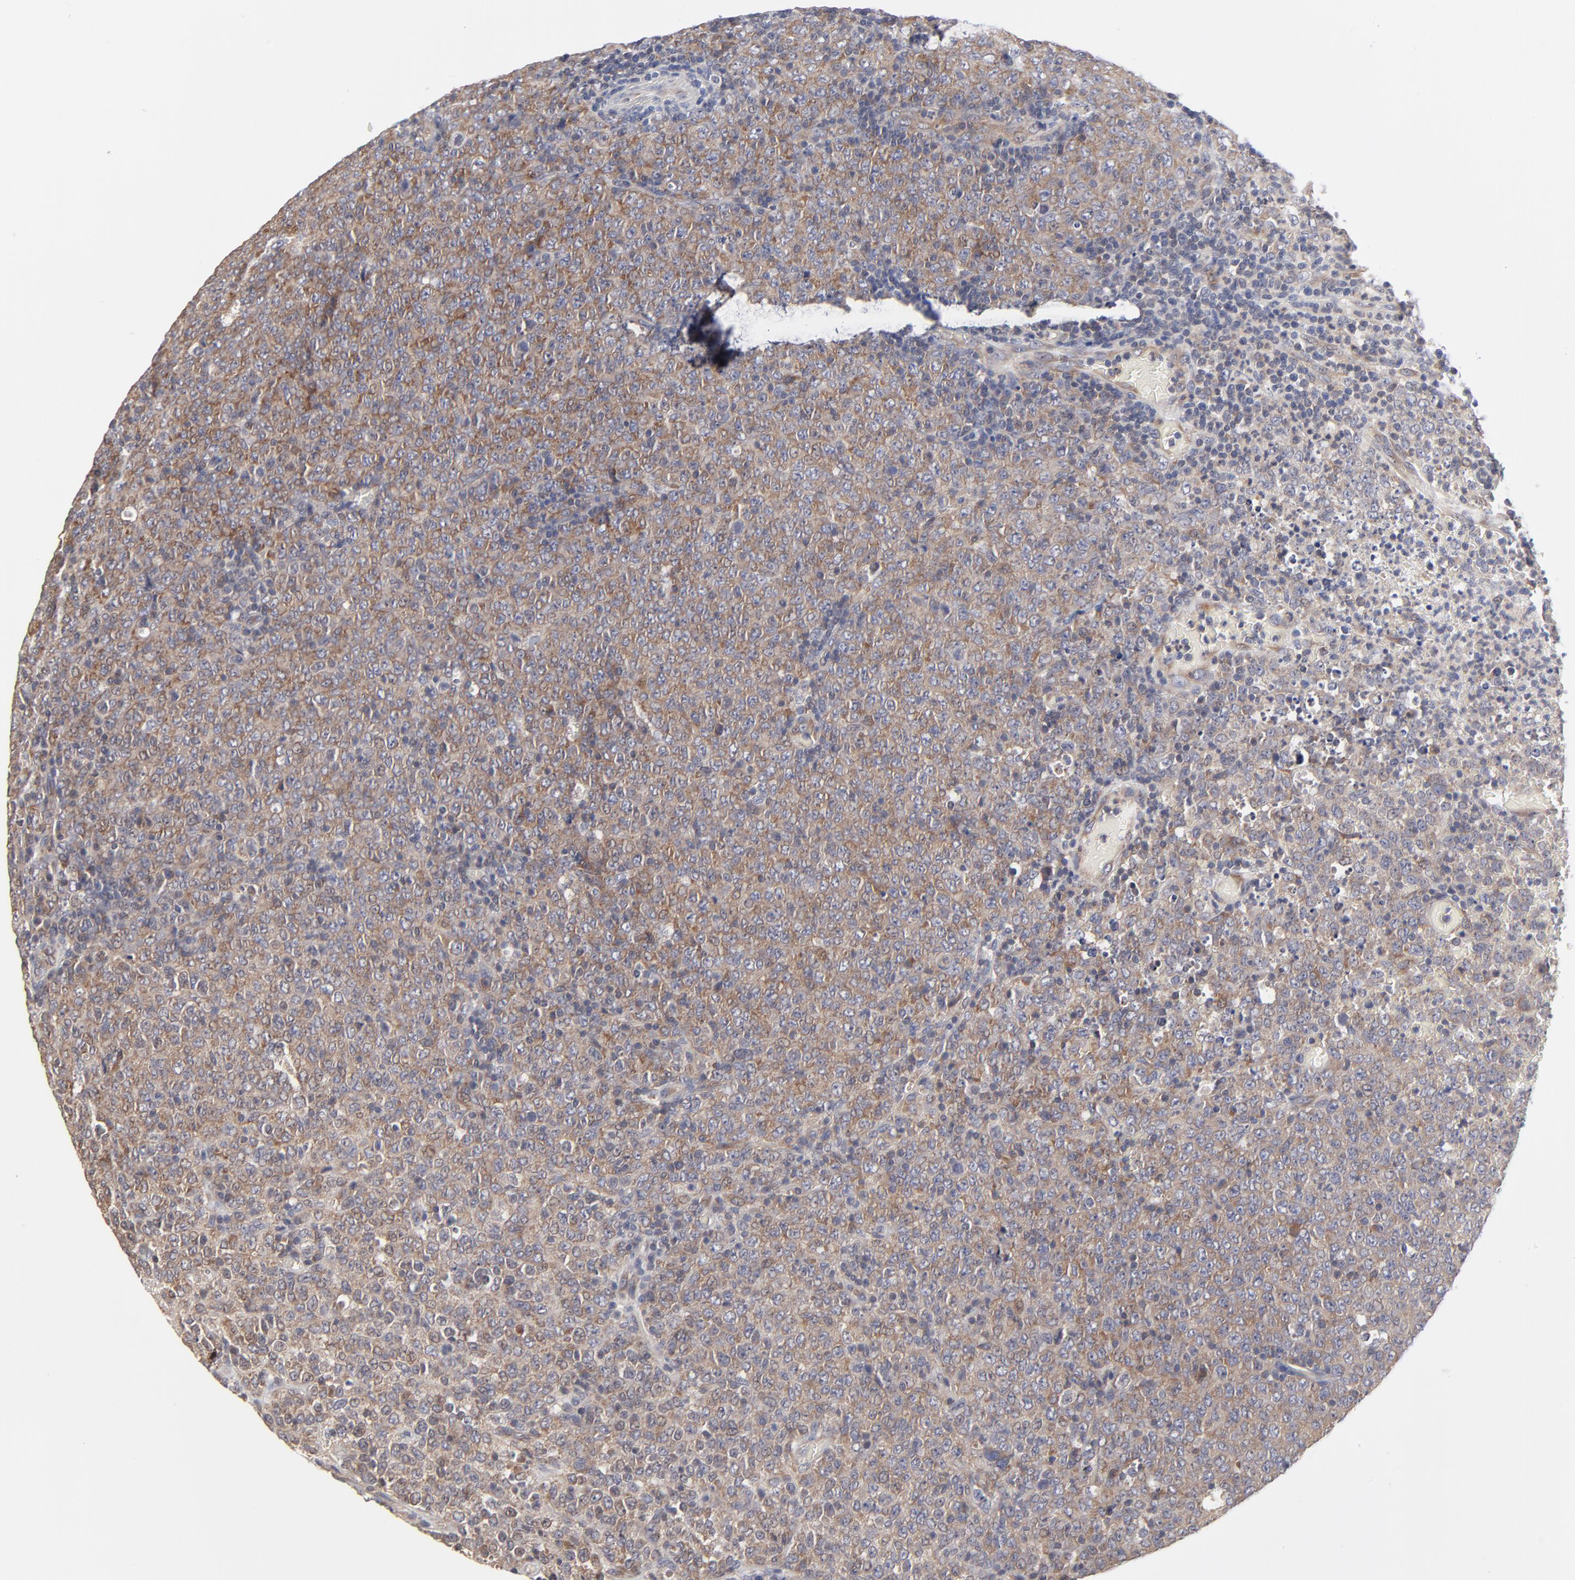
{"staining": {"intensity": "moderate", "quantity": ">75%", "location": "cytoplasmic/membranous"}, "tissue": "lymphoma", "cell_type": "Tumor cells", "image_type": "cancer", "snomed": [{"axis": "morphology", "description": "Malignant lymphoma, non-Hodgkin's type, High grade"}, {"axis": "topography", "description": "Tonsil"}], "caption": "Moderate cytoplasmic/membranous expression is identified in about >75% of tumor cells in high-grade malignant lymphoma, non-Hodgkin's type. (Brightfield microscopy of DAB IHC at high magnification).", "gene": "ZNF157", "patient": {"sex": "female", "age": 36}}